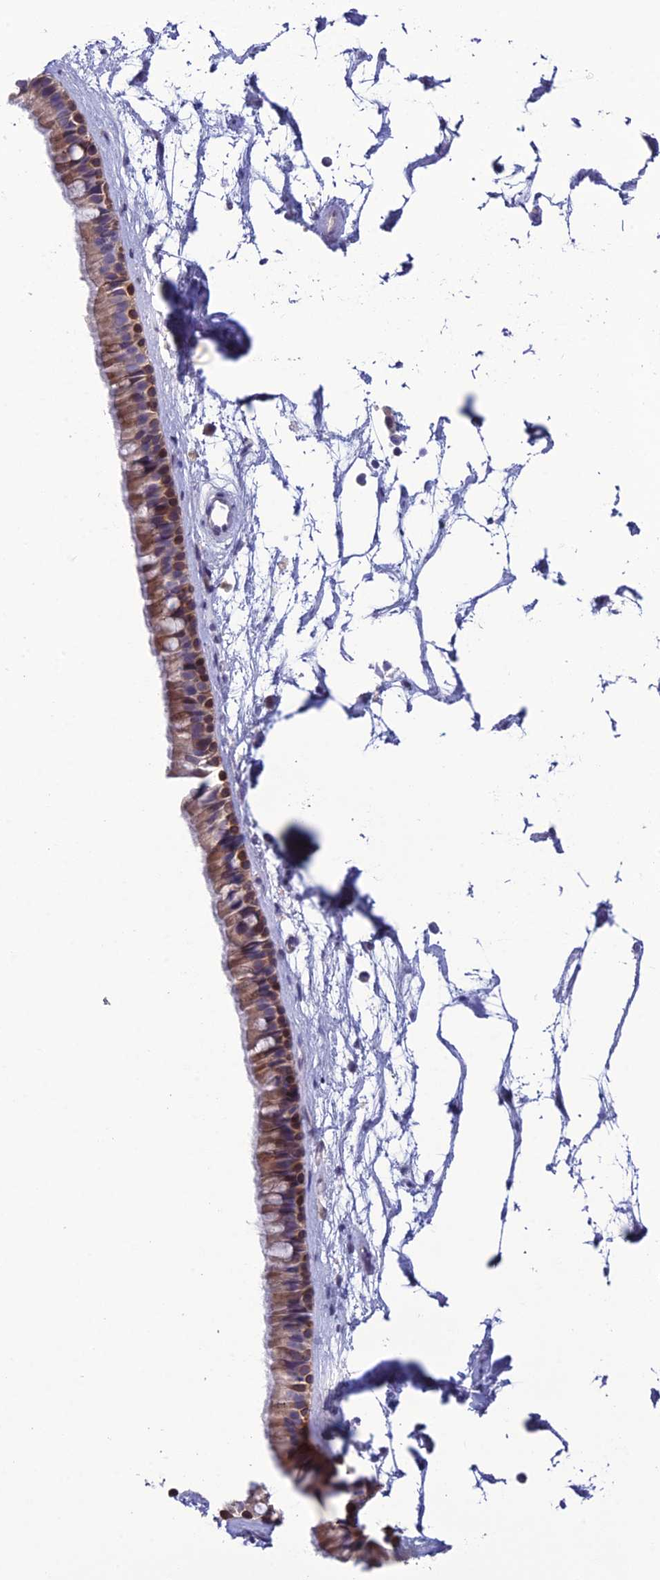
{"staining": {"intensity": "moderate", "quantity": "25%-75%", "location": "cytoplasmic/membranous"}, "tissue": "nasopharynx", "cell_type": "Respiratory epithelial cells", "image_type": "normal", "snomed": [{"axis": "morphology", "description": "Normal tissue, NOS"}, {"axis": "topography", "description": "Nasopharynx"}], "caption": "The image displays staining of unremarkable nasopharynx, revealing moderate cytoplasmic/membranous protein positivity (brown color) within respiratory epithelial cells.", "gene": "TMEM134", "patient": {"sex": "male", "age": 64}}